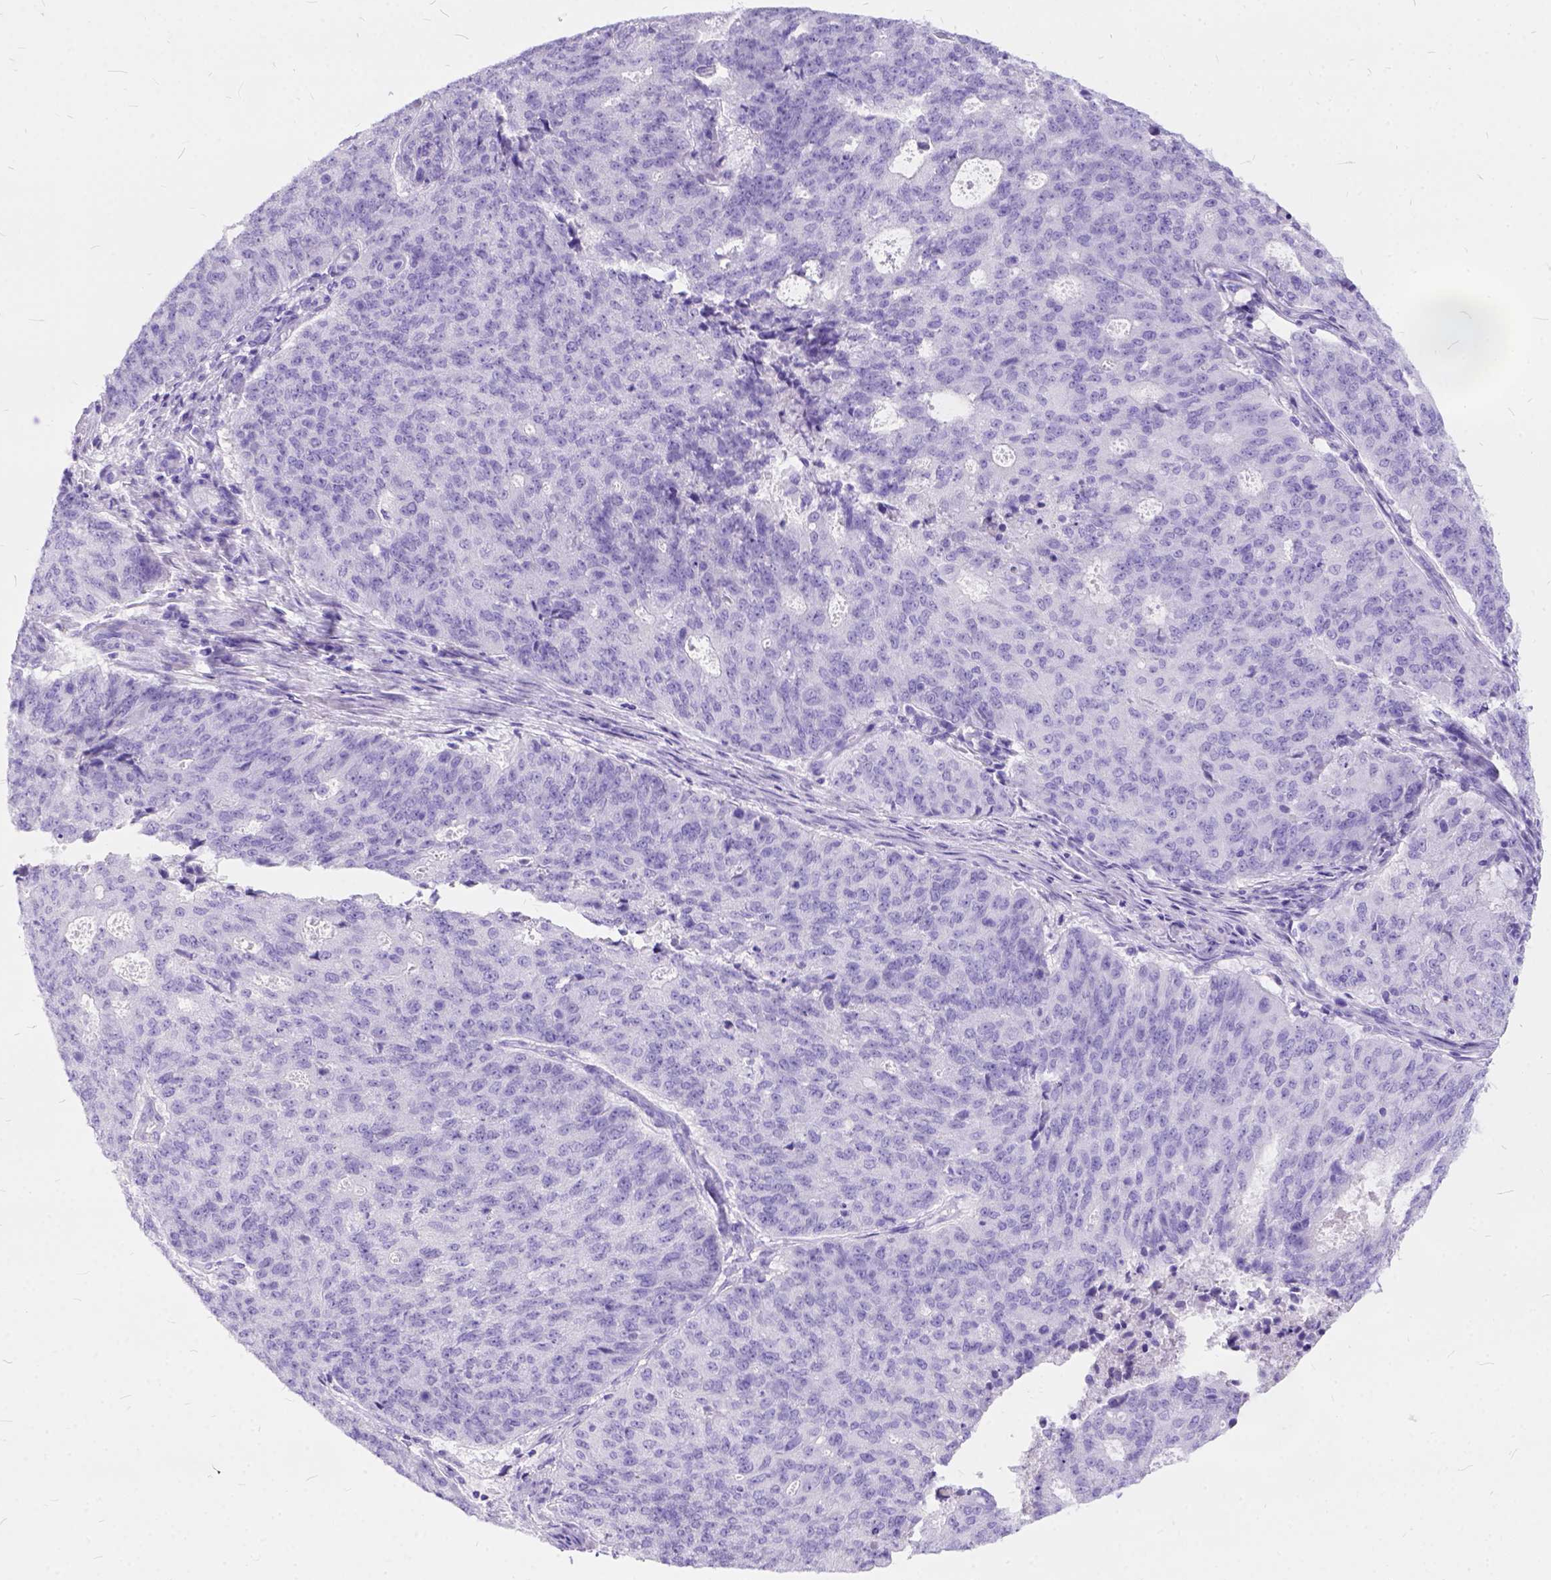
{"staining": {"intensity": "negative", "quantity": "none", "location": "none"}, "tissue": "endometrial cancer", "cell_type": "Tumor cells", "image_type": "cancer", "snomed": [{"axis": "morphology", "description": "Adenocarcinoma, NOS"}, {"axis": "topography", "description": "Endometrium"}], "caption": "The immunohistochemistry (IHC) micrograph has no significant expression in tumor cells of endometrial cancer tissue.", "gene": "C1QTNF3", "patient": {"sex": "female", "age": 82}}